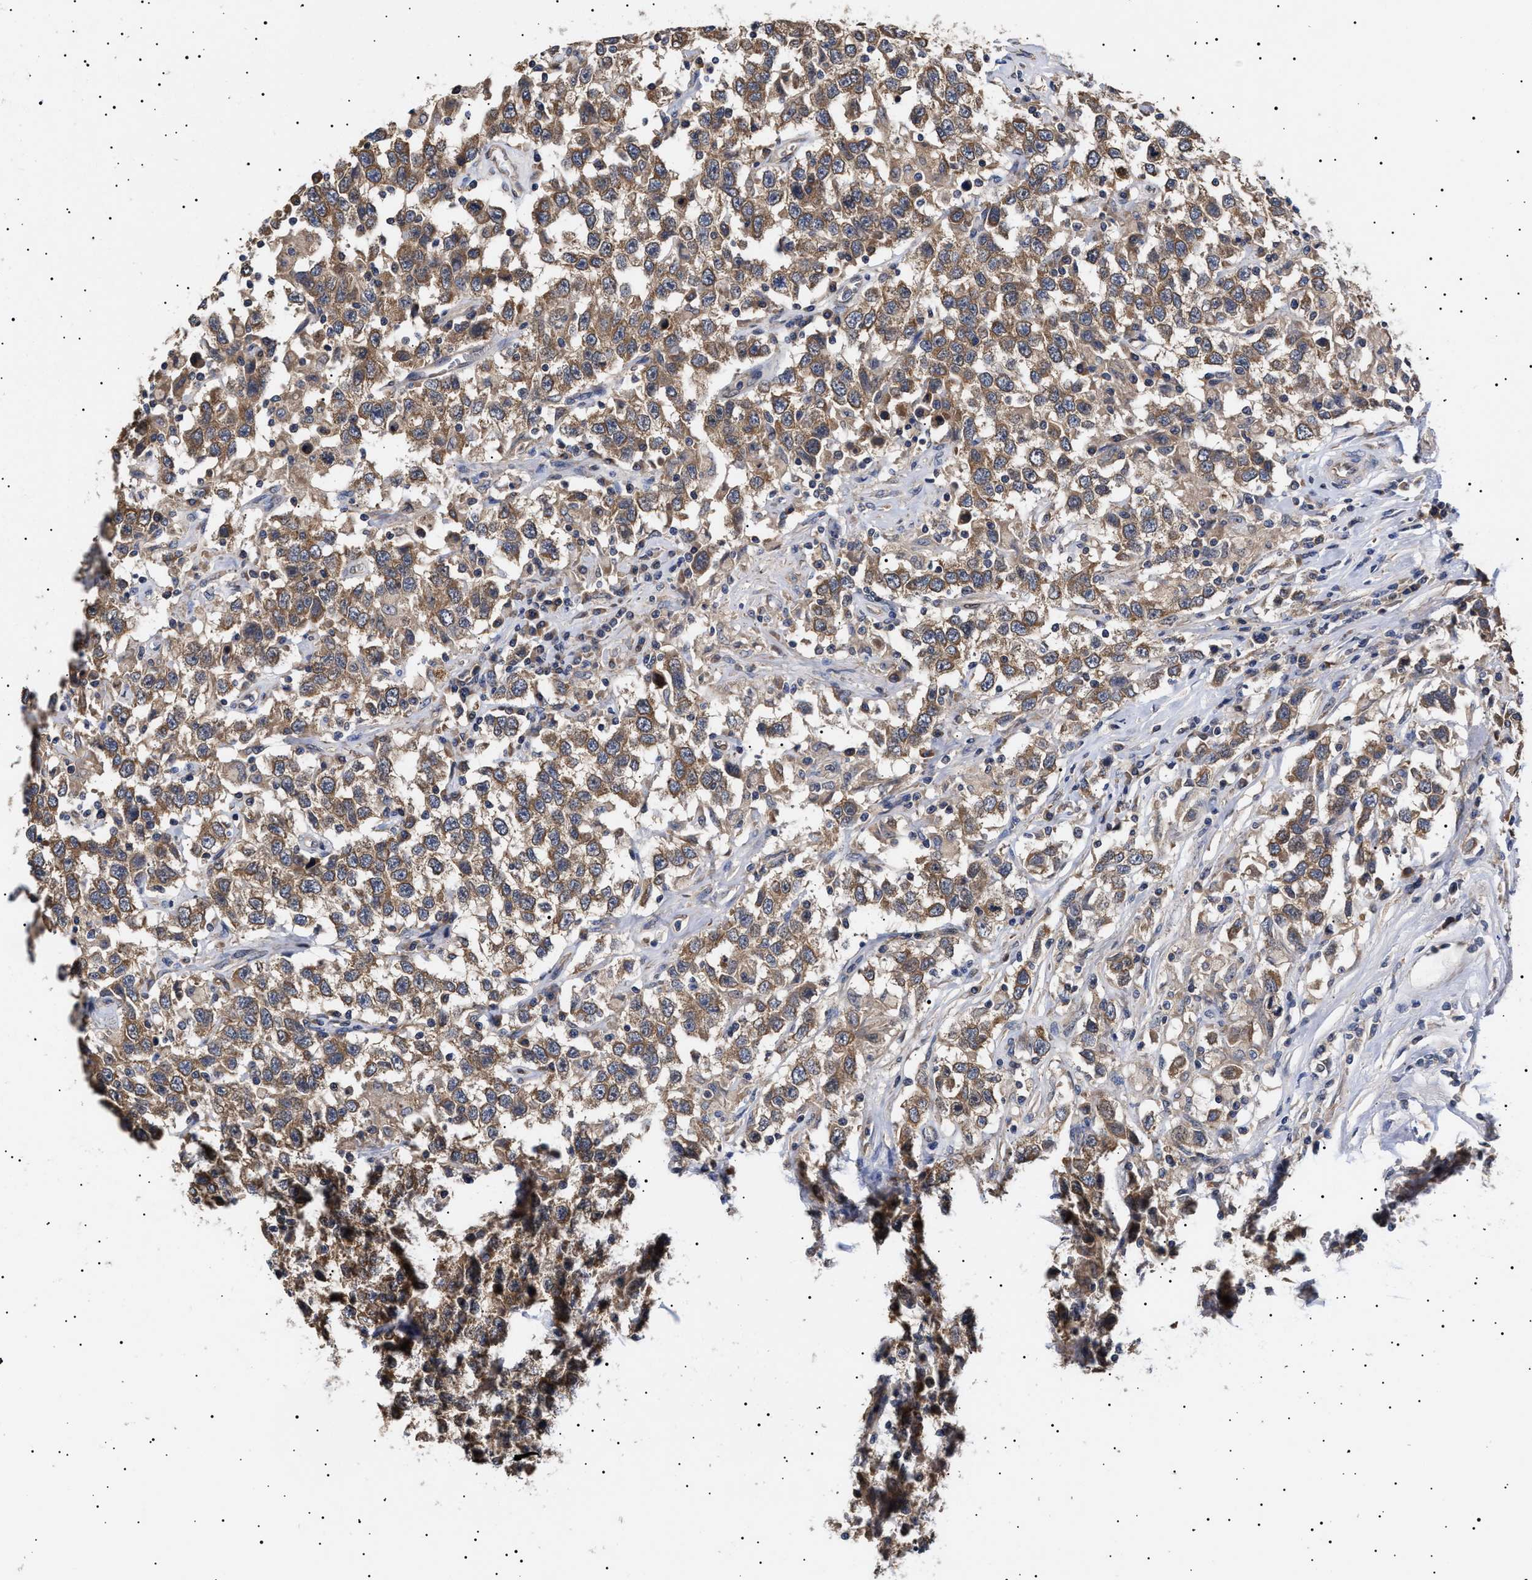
{"staining": {"intensity": "moderate", "quantity": ">75%", "location": "cytoplasmic/membranous"}, "tissue": "testis cancer", "cell_type": "Tumor cells", "image_type": "cancer", "snomed": [{"axis": "morphology", "description": "Seminoma, NOS"}, {"axis": "topography", "description": "Testis"}], "caption": "This is an image of immunohistochemistry (IHC) staining of testis cancer, which shows moderate positivity in the cytoplasmic/membranous of tumor cells.", "gene": "KRBA1", "patient": {"sex": "male", "age": 41}}